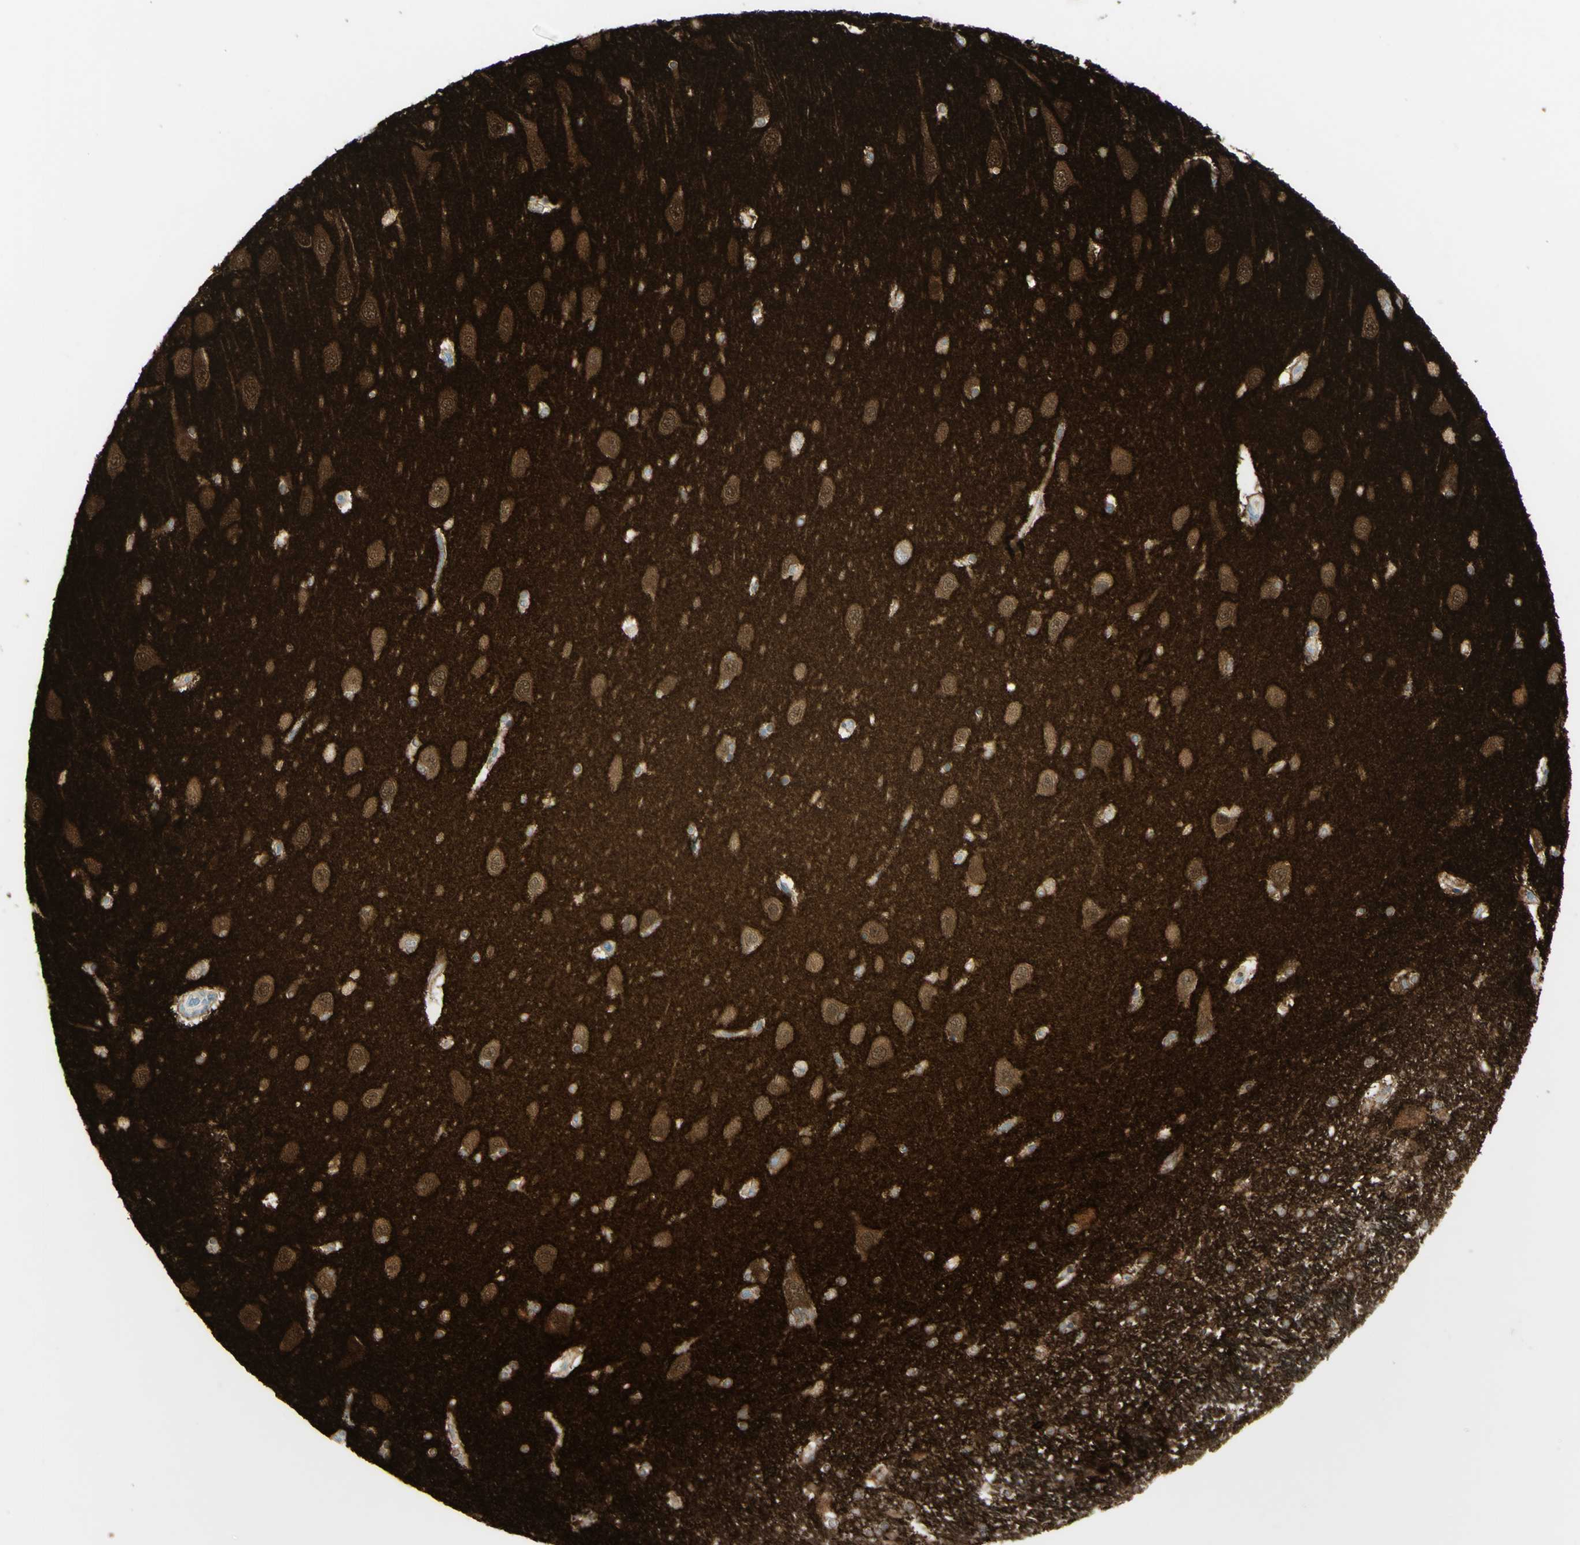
{"staining": {"intensity": "negative", "quantity": "none", "location": "none"}, "tissue": "hippocampus", "cell_type": "Glial cells", "image_type": "normal", "snomed": [{"axis": "morphology", "description": "Normal tissue, NOS"}, {"axis": "topography", "description": "Hippocampus"}], "caption": "Immunohistochemistry photomicrograph of benign hippocampus stained for a protein (brown), which displays no staining in glial cells.", "gene": "SH3GL2", "patient": {"sex": "female", "age": 54}}